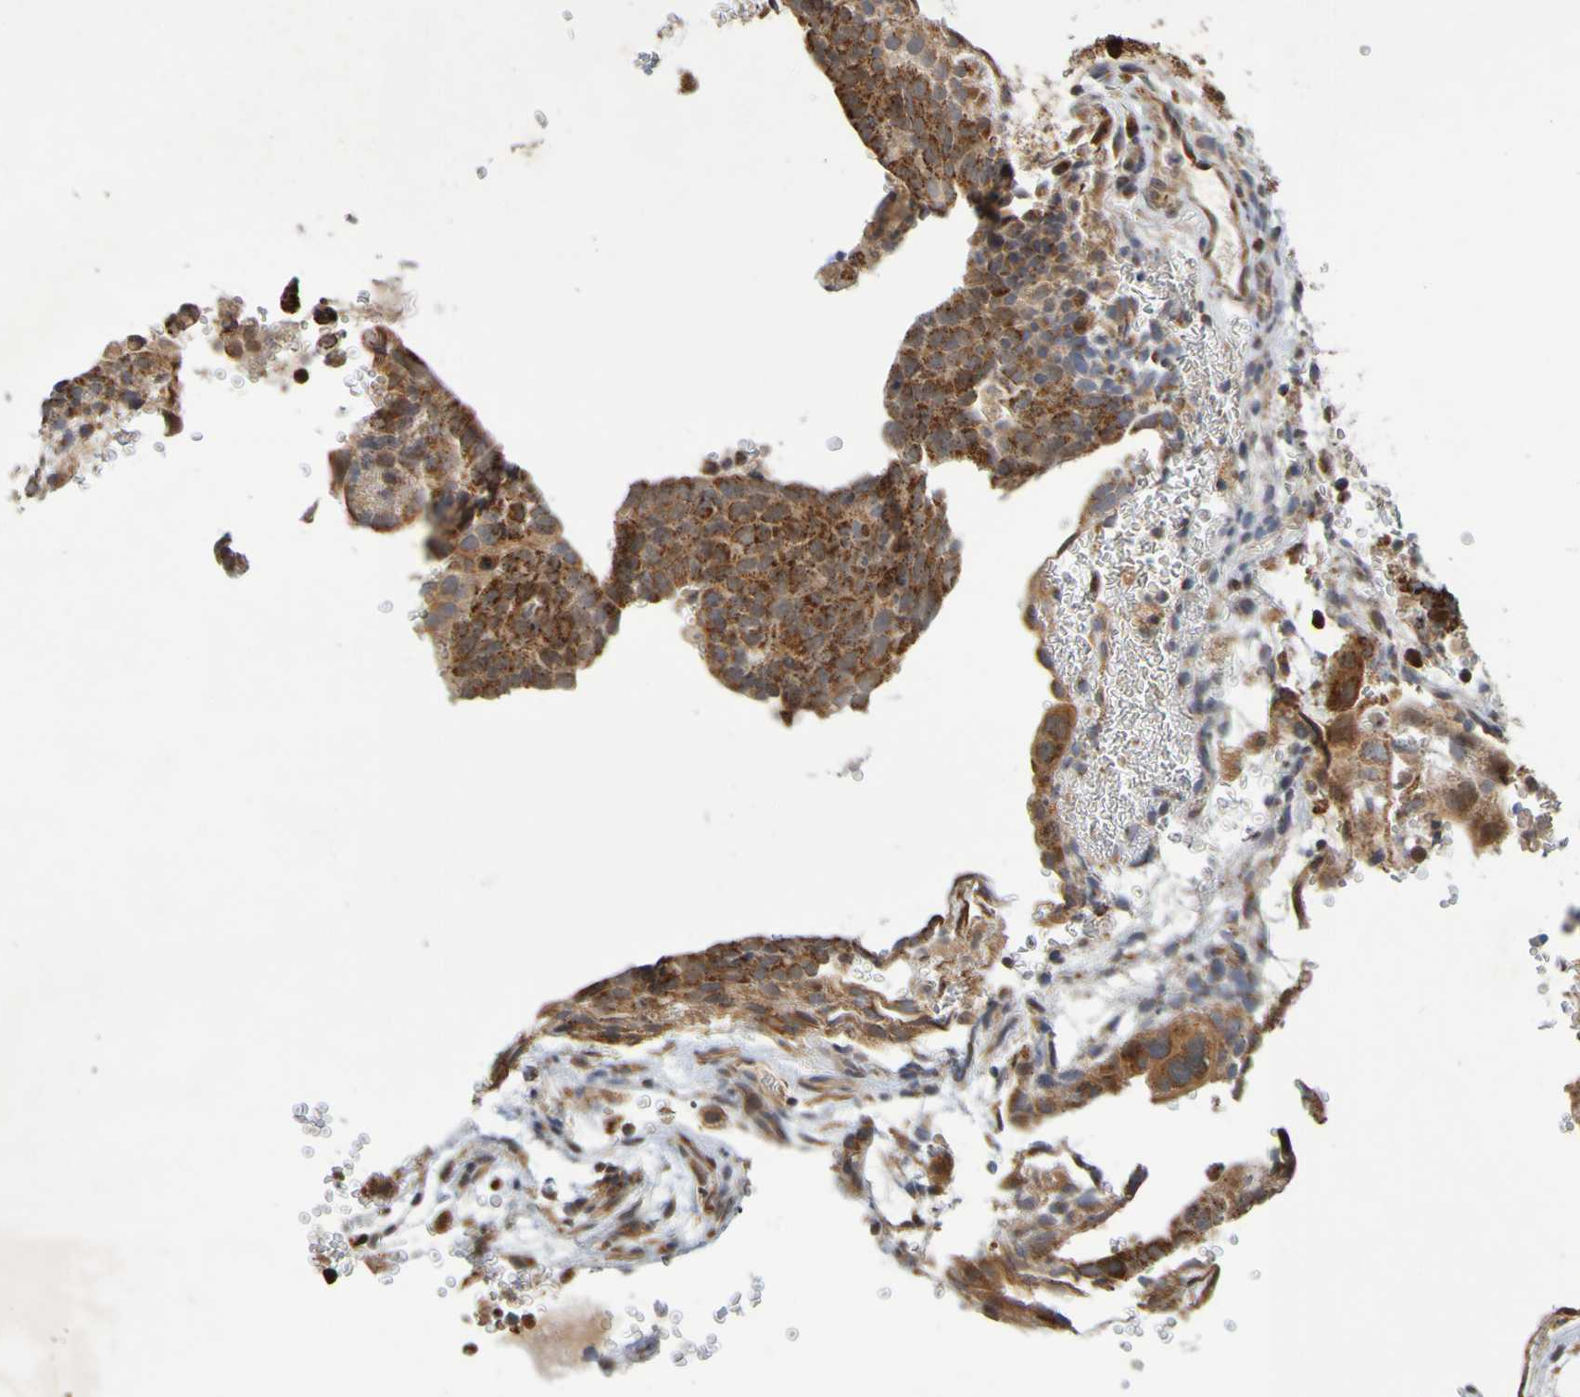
{"staining": {"intensity": "strong", "quantity": ">75%", "location": "cytoplasmic/membranous"}, "tissue": "testis cancer", "cell_type": "Tumor cells", "image_type": "cancer", "snomed": [{"axis": "morphology", "description": "Seminoma, NOS"}, {"axis": "morphology", "description": "Carcinoma, Embryonal, NOS"}, {"axis": "topography", "description": "Testis"}], "caption": "A brown stain highlights strong cytoplasmic/membranous staining of a protein in testis cancer tumor cells.", "gene": "TMBIM1", "patient": {"sex": "male", "age": 52}}